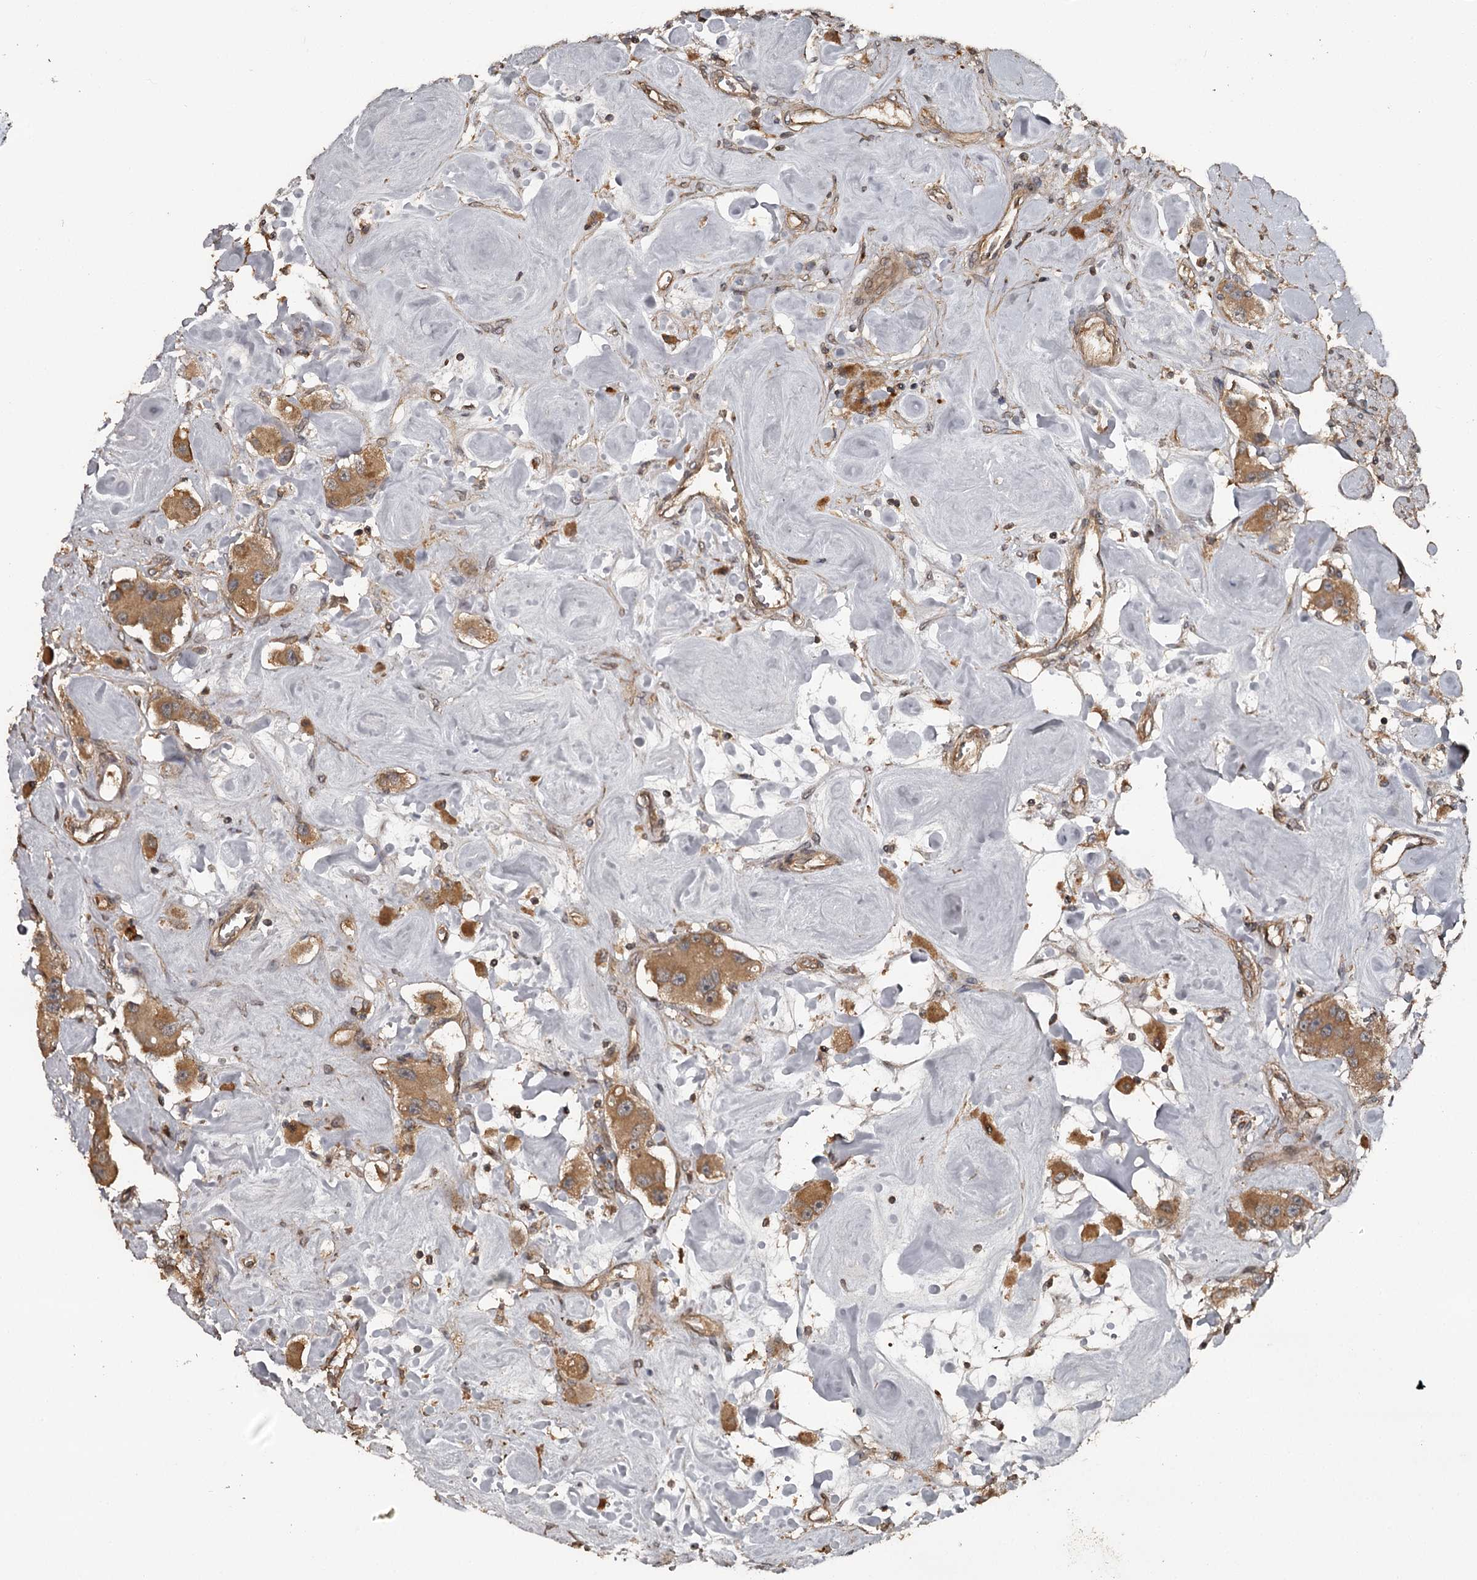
{"staining": {"intensity": "strong", "quantity": ">75%", "location": "cytoplasmic/membranous"}, "tissue": "carcinoid", "cell_type": "Tumor cells", "image_type": "cancer", "snomed": [{"axis": "morphology", "description": "Carcinoid, malignant, NOS"}, {"axis": "topography", "description": "Pancreas"}], "caption": "Tumor cells reveal strong cytoplasmic/membranous expression in about >75% of cells in carcinoid.", "gene": "RAB21", "patient": {"sex": "male", "age": 41}}